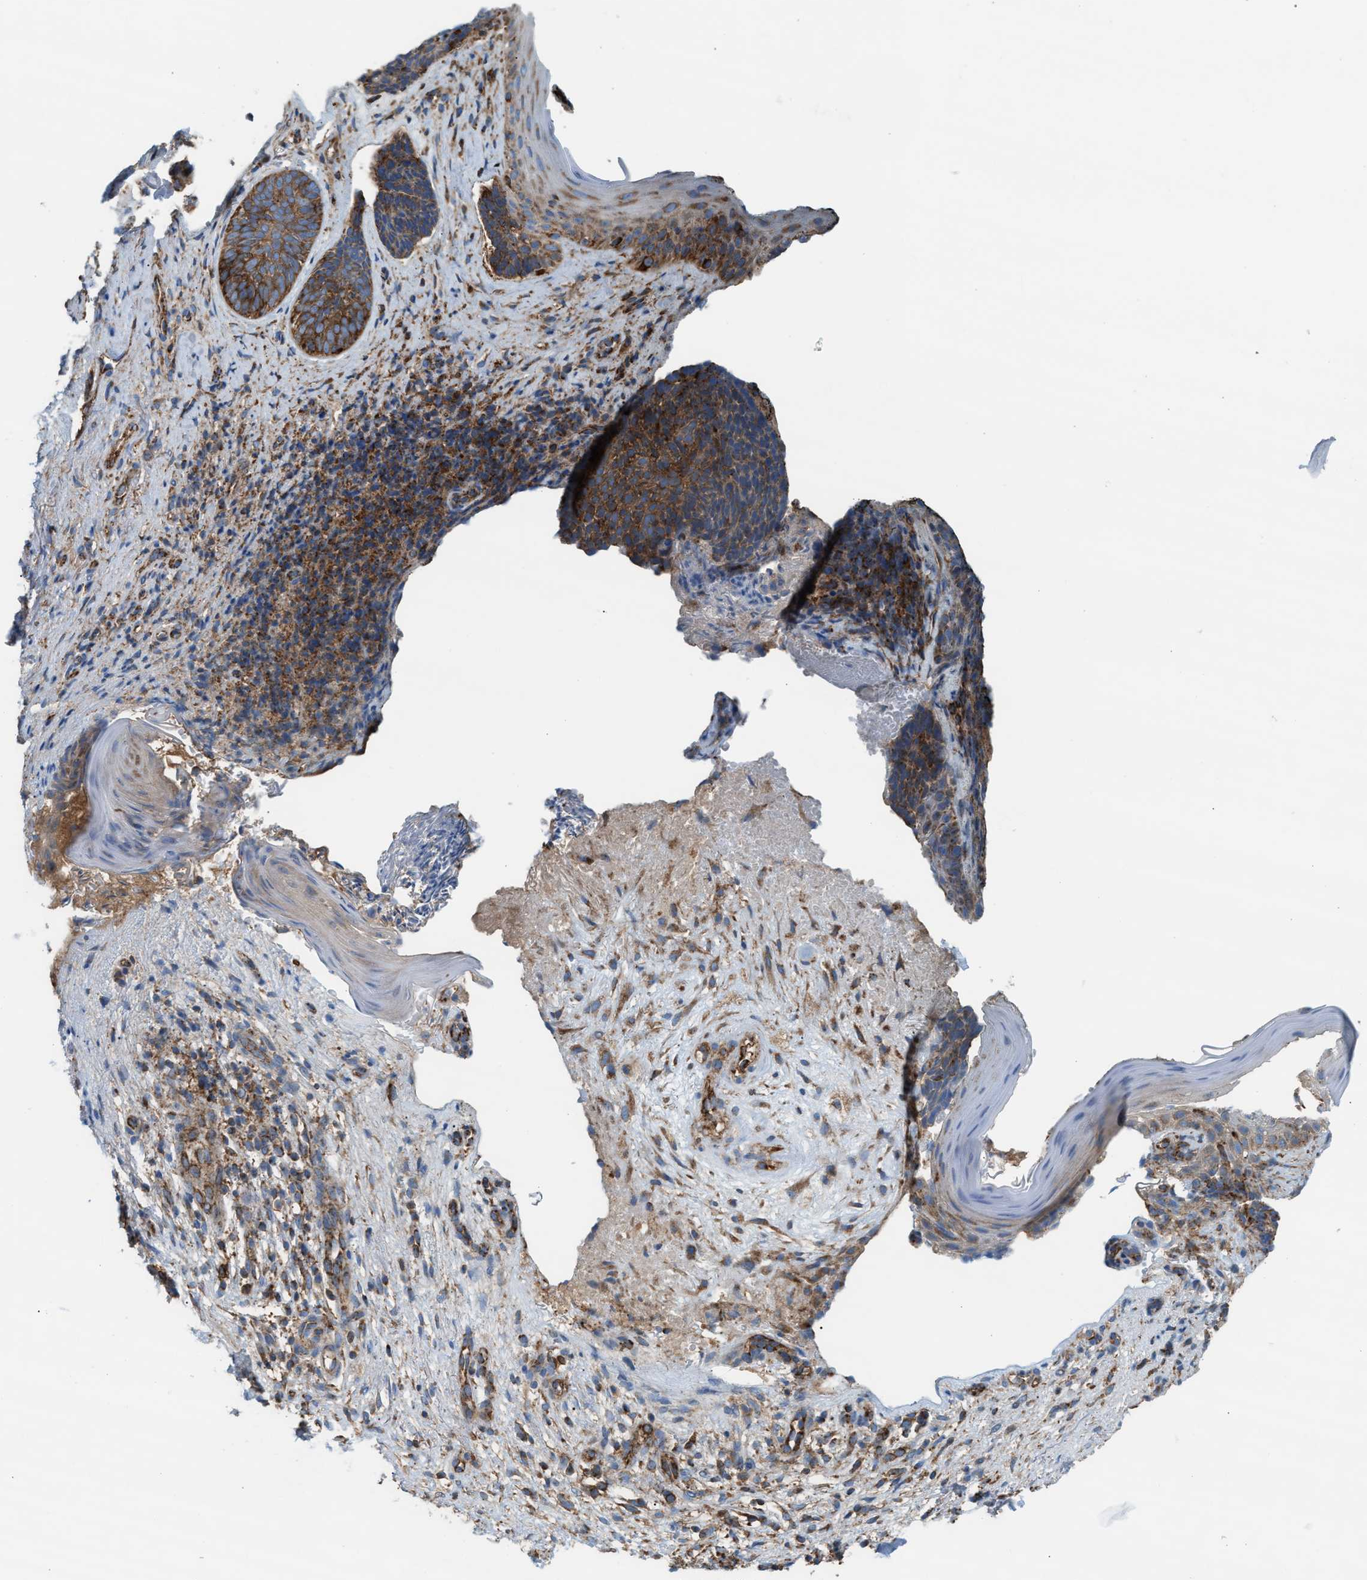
{"staining": {"intensity": "moderate", "quantity": ">75%", "location": "cytoplasmic/membranous"}, "tissue": "skin cancer", "cell_type": "Tumor cells", "image_type": "cancer", "snomed": [{"axis": "morphology", "description": "Basal cell carcinoma"}, {"axis": "topography", "description": "Skin"}], "caption": "Brown immunohistochemical staining in human skin cancer (basal cell carcinoma) demonstrates moderate cytoplasmic/membranous staining in about >75% of tumor cells.", "gene": "TBC1D15", "patient": {"sex": "male", "age": 61}}